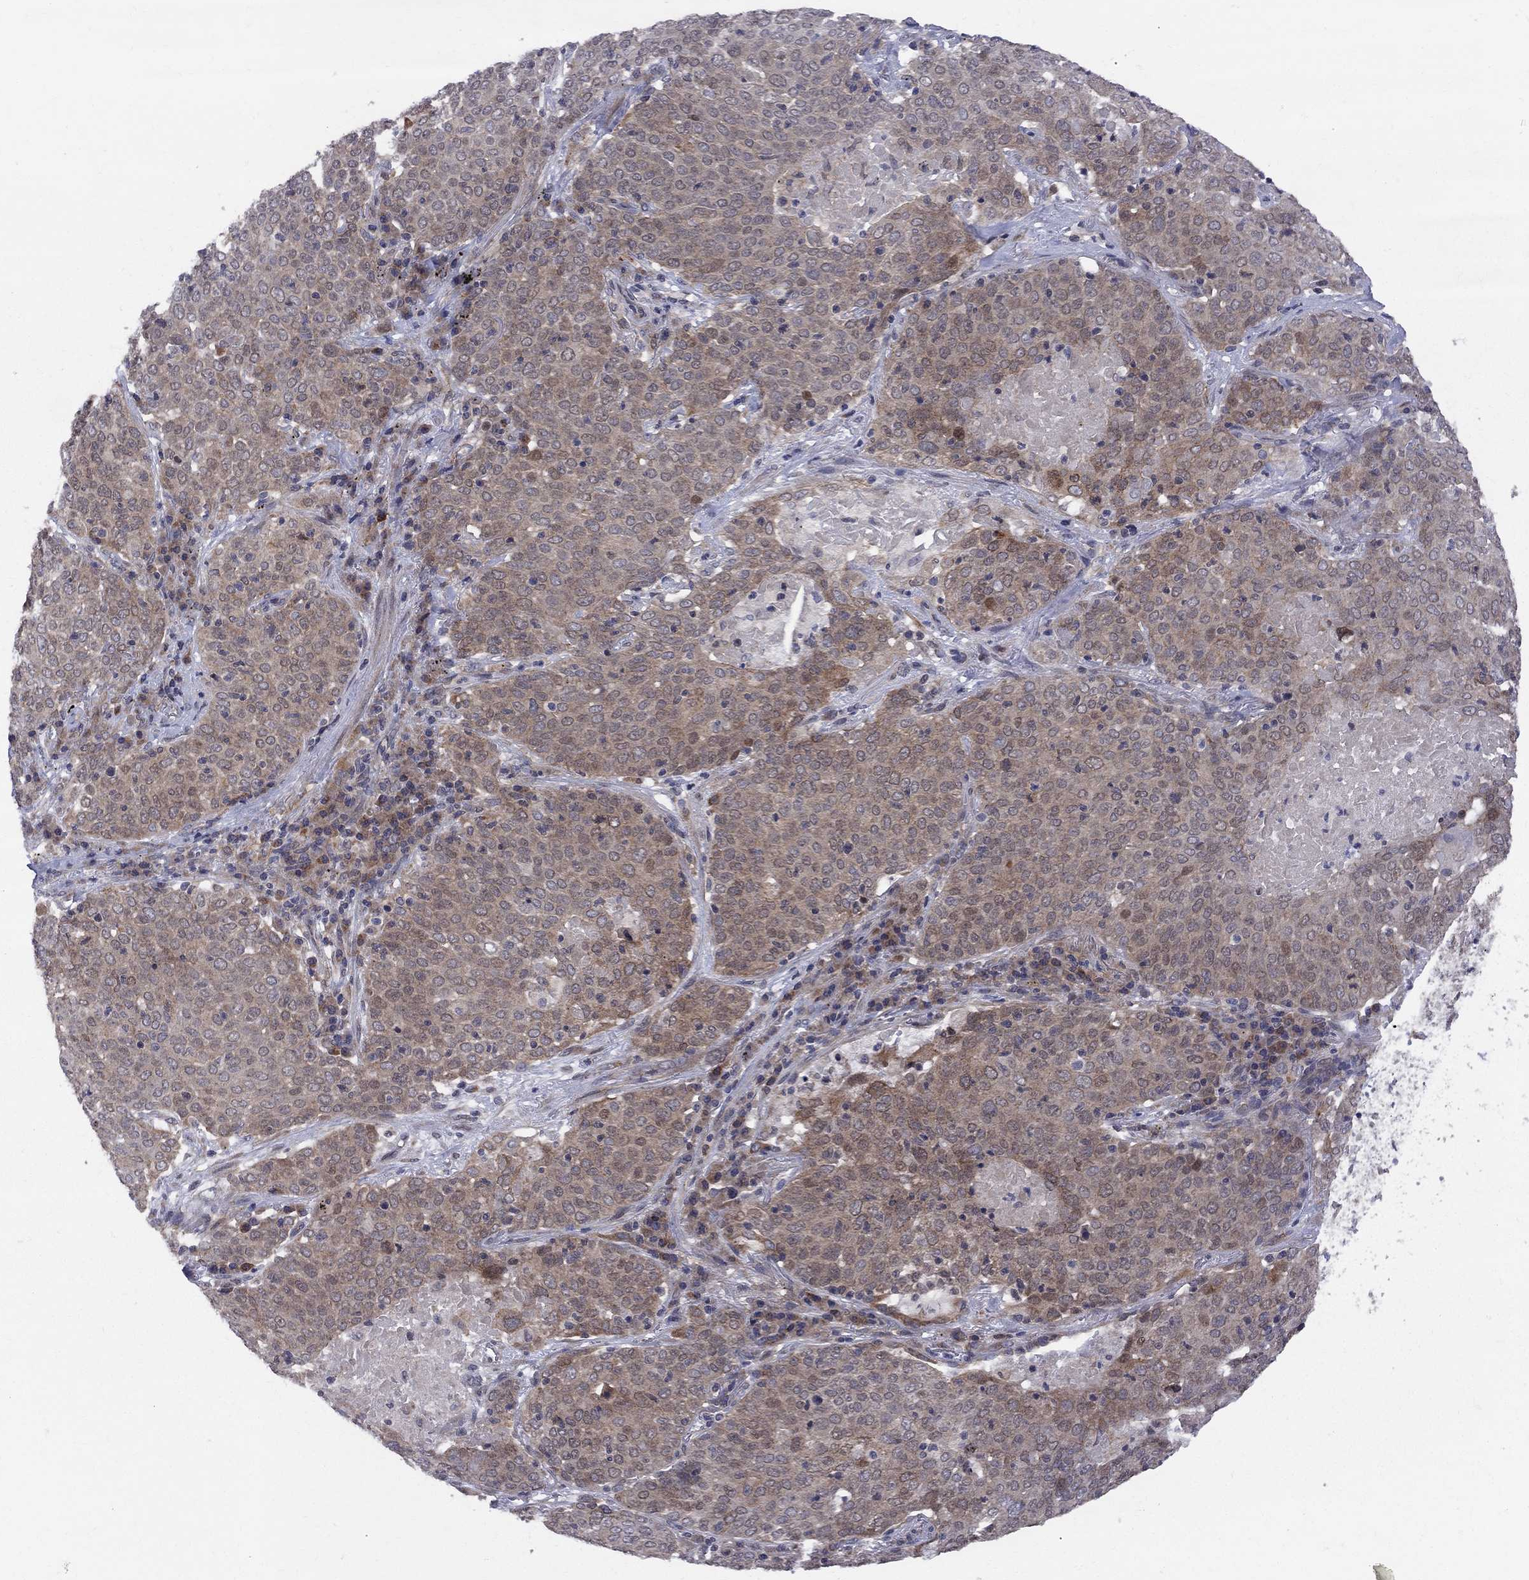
{"staining": {"intensity": "moderate", "quantity": "25%-75%", "location": "cytoplasmic/membranous"}, "tissue": "lung cancer", "cell_type": "Tumor cells", "image_type": "cancer", "snomed": [{"axis": "morphology", "description": "Squamous cell carcinoma, NOS"}, {"axis": "topography", "description": "Lung"}], "caption": "A micrograph showing moderate cytoplasmic/membranous positivity in approximately 25%-75% of tumor cells in lung cancer (squamous cell carcinoma), as visualized by brown immunohistochemical staining.", "gene": "CNOT11", "patient": {"sex": "male", "age": 82}}